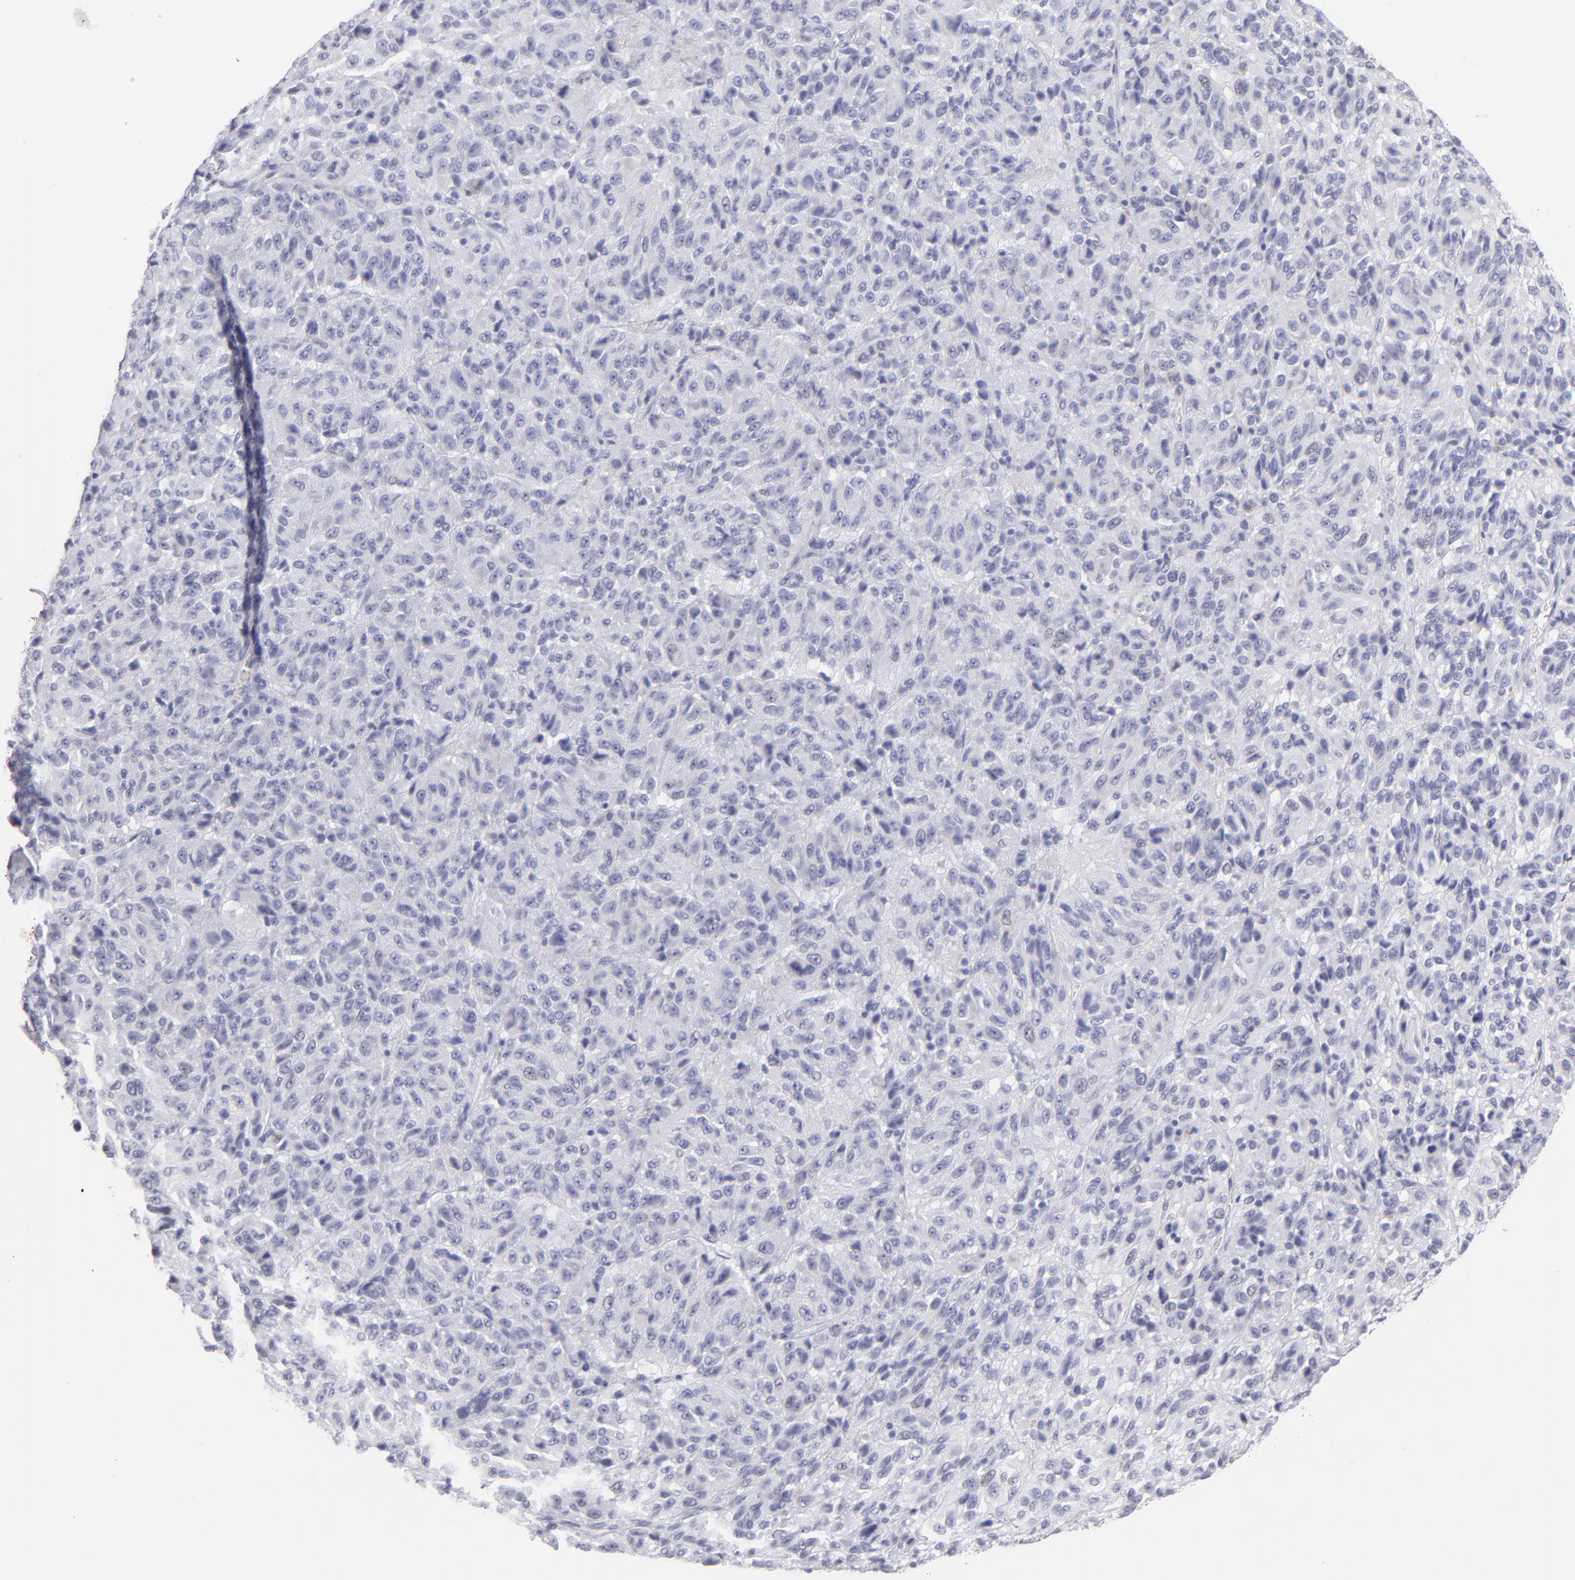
{"staining": {"intensity": "negative", "quantity": "none", "location": "none"}, "tissue": "melanoma", "cell_type": "Tumor cells", "image_type": "cancer", "snomed": [{"axis": "morphology", "description": "Malignant melanoma, Metastatic site"}, {"axis": "topography", "description": "Lung"}], "caption": "Immunohistochemical staining of malignant melanoma (metastatic site) demonstrates no significant staining in tumor cells. The staining was performed using DAB to visualize the protein expression in brown, while the nuclei were stained in blue with hematoxylin (Magnification: 20x).", "gene": "ALDOB", "patient": {"sex": "male", "age": 64}}